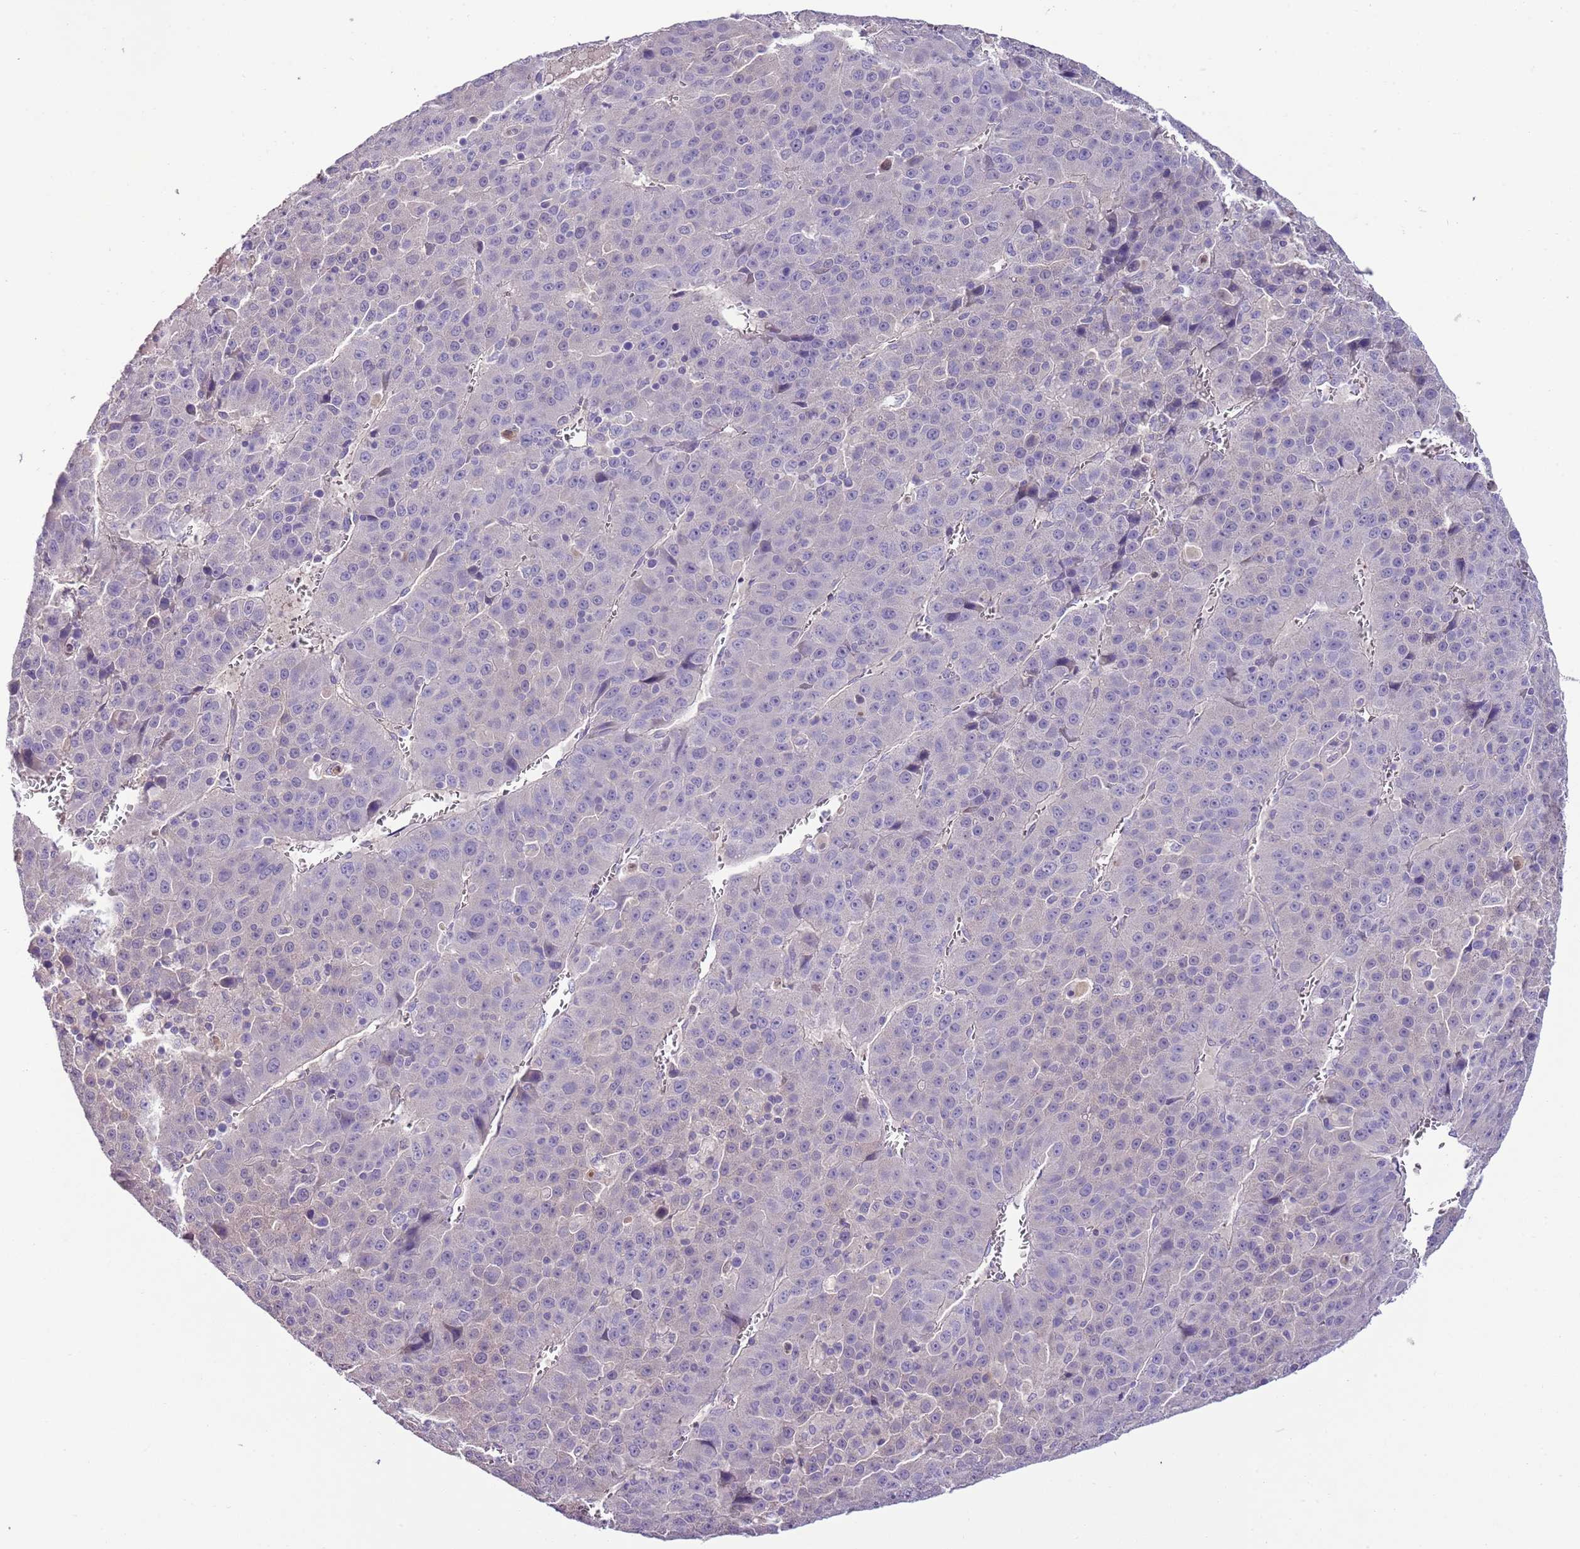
{"staining": {"intensity": "negative", "quantity": "none", "location": "none"}, "tissue": "liver cancer", "cell_type": "Tumor cells", "image_type": "cancer", "snomed": [{"axis": "morphology", "description": "Carcinoma, Hepatocellular, NOS"}, {"axis": "topography", "description": "Liver"}], "caption": "The histopathology image demonstrates no staining of tumor cells in liver cancer. Nuclei are stained in blue.", "gene": "HES3", "patient": {"sex": "female", "age": 53}}